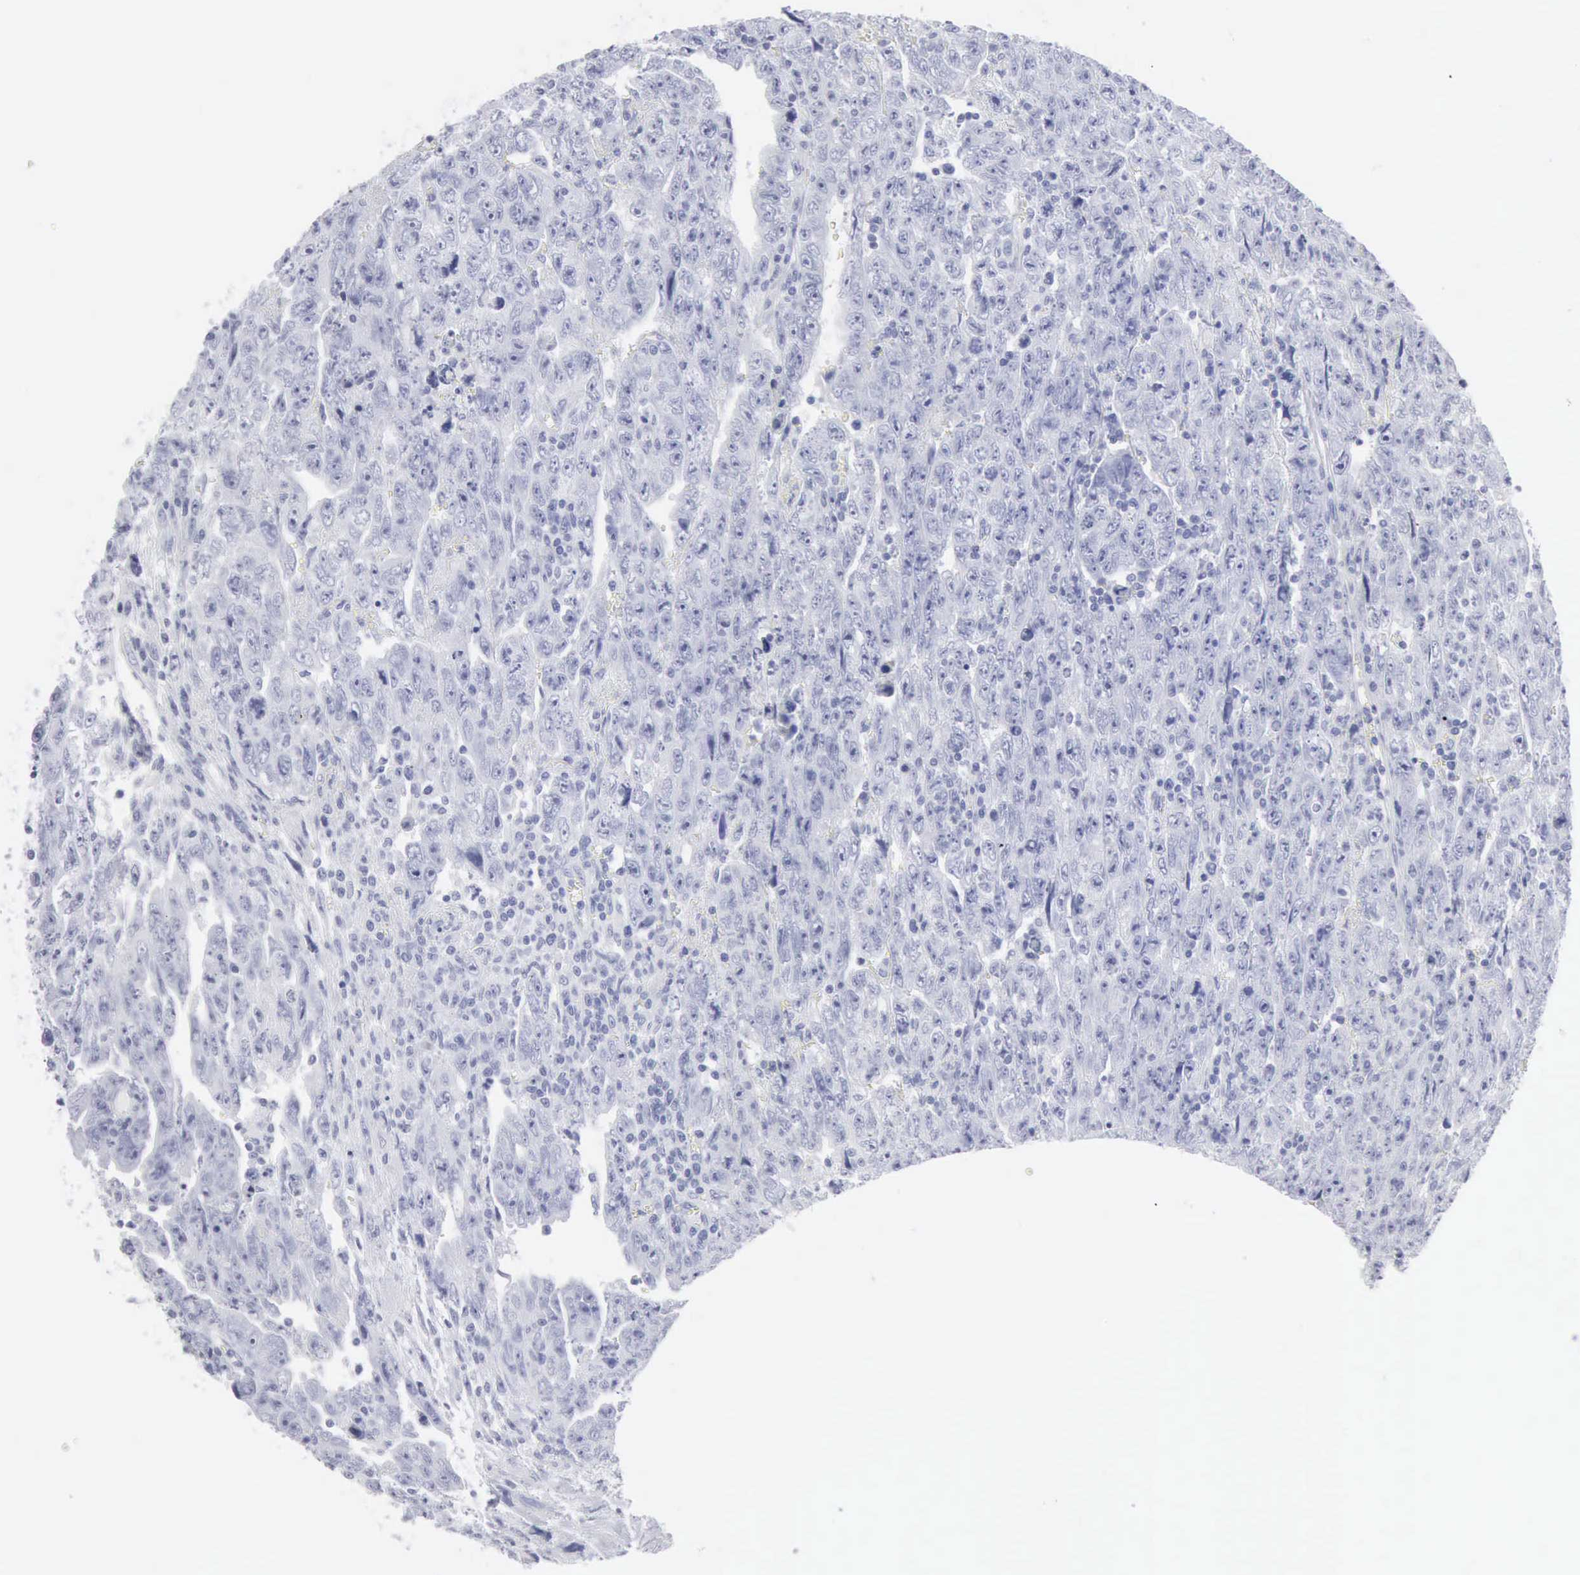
{"staining": {"intensity": "negative", "quantity": "none", "location": "none"}, "tissue": "testis cancer", "cell_type": "Tumor cells", "image_type": "cancer", "snomed": [{"axis": "morphology", "description": "Carcinoma, Embryonal, NOS"}, {"axis": "topography", "description": "Testis"}], "caption": "An immunohistochemistry (IHC) photomicrograph of testis cancer (embryonal carcinoma) is shown. There is no staining in tumor cells of testis cancer (embryonal carcinoma).", "gene": "CMA1", "patient": {"sex": "male", "age": 28}}